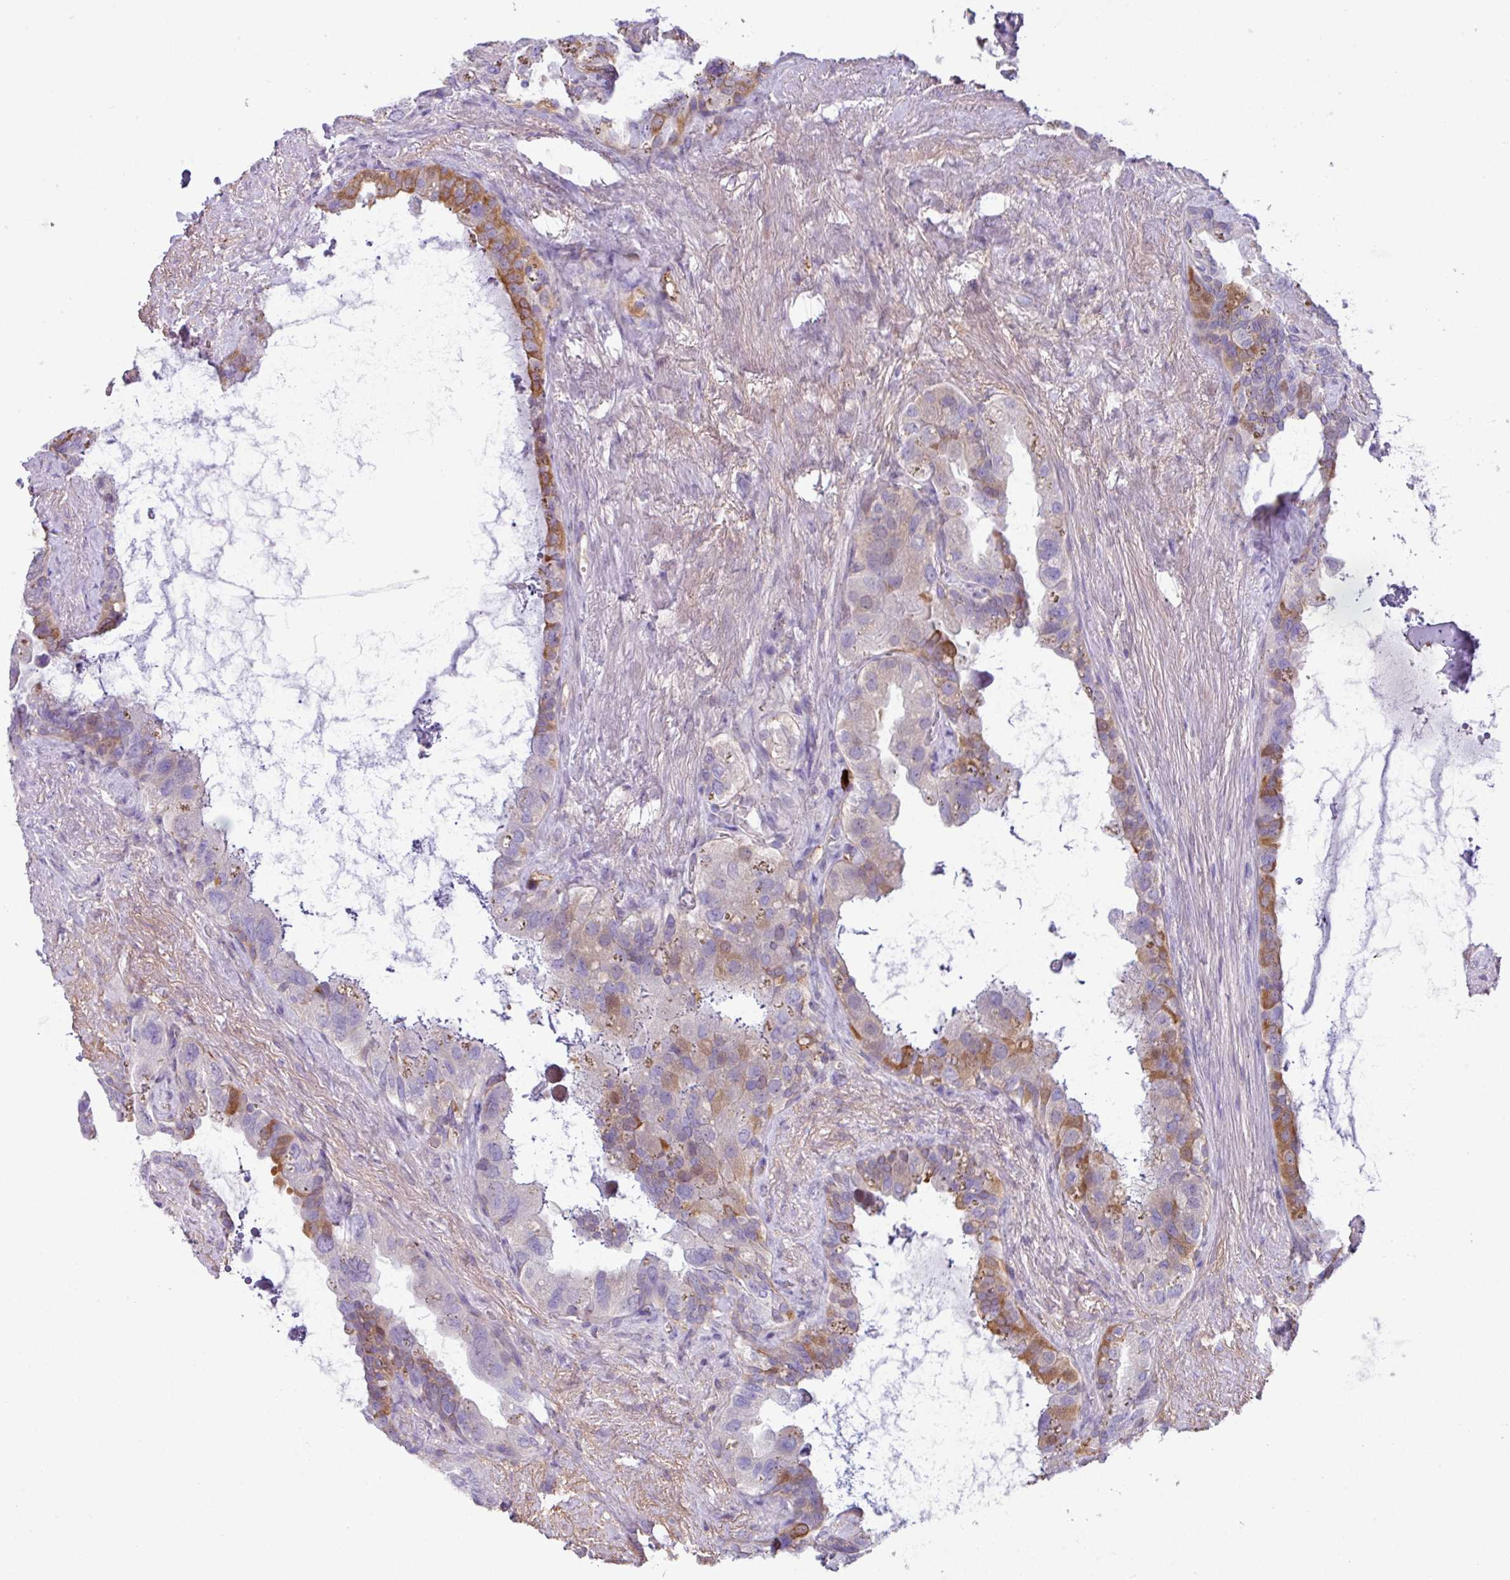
{"staining": {"intensity": "moderate", "quantity": "<25%", "location": "cytoplasmic/membranous"}, "tissue": "seminal vesicle", "cell_type": "Glandular cells", "image_type": "normal", "snomed": [{"axis": "morphology", "description": "Normal tissue, NOS"}, {"axis": "topography", "description": "Seminal veicle"}, {"axis": "topography", "description": "Peripheral nerve tissue"}], "caption": "Moderate cytoplasmic/membranous expression is identified in approximately <25% of glandular cells in benign seminal vesicle. The protein is shown in brown color, while the nuclei are stained blue.", "gene": "DNAL1", "patient": {"sex": "male", "age": 76}}